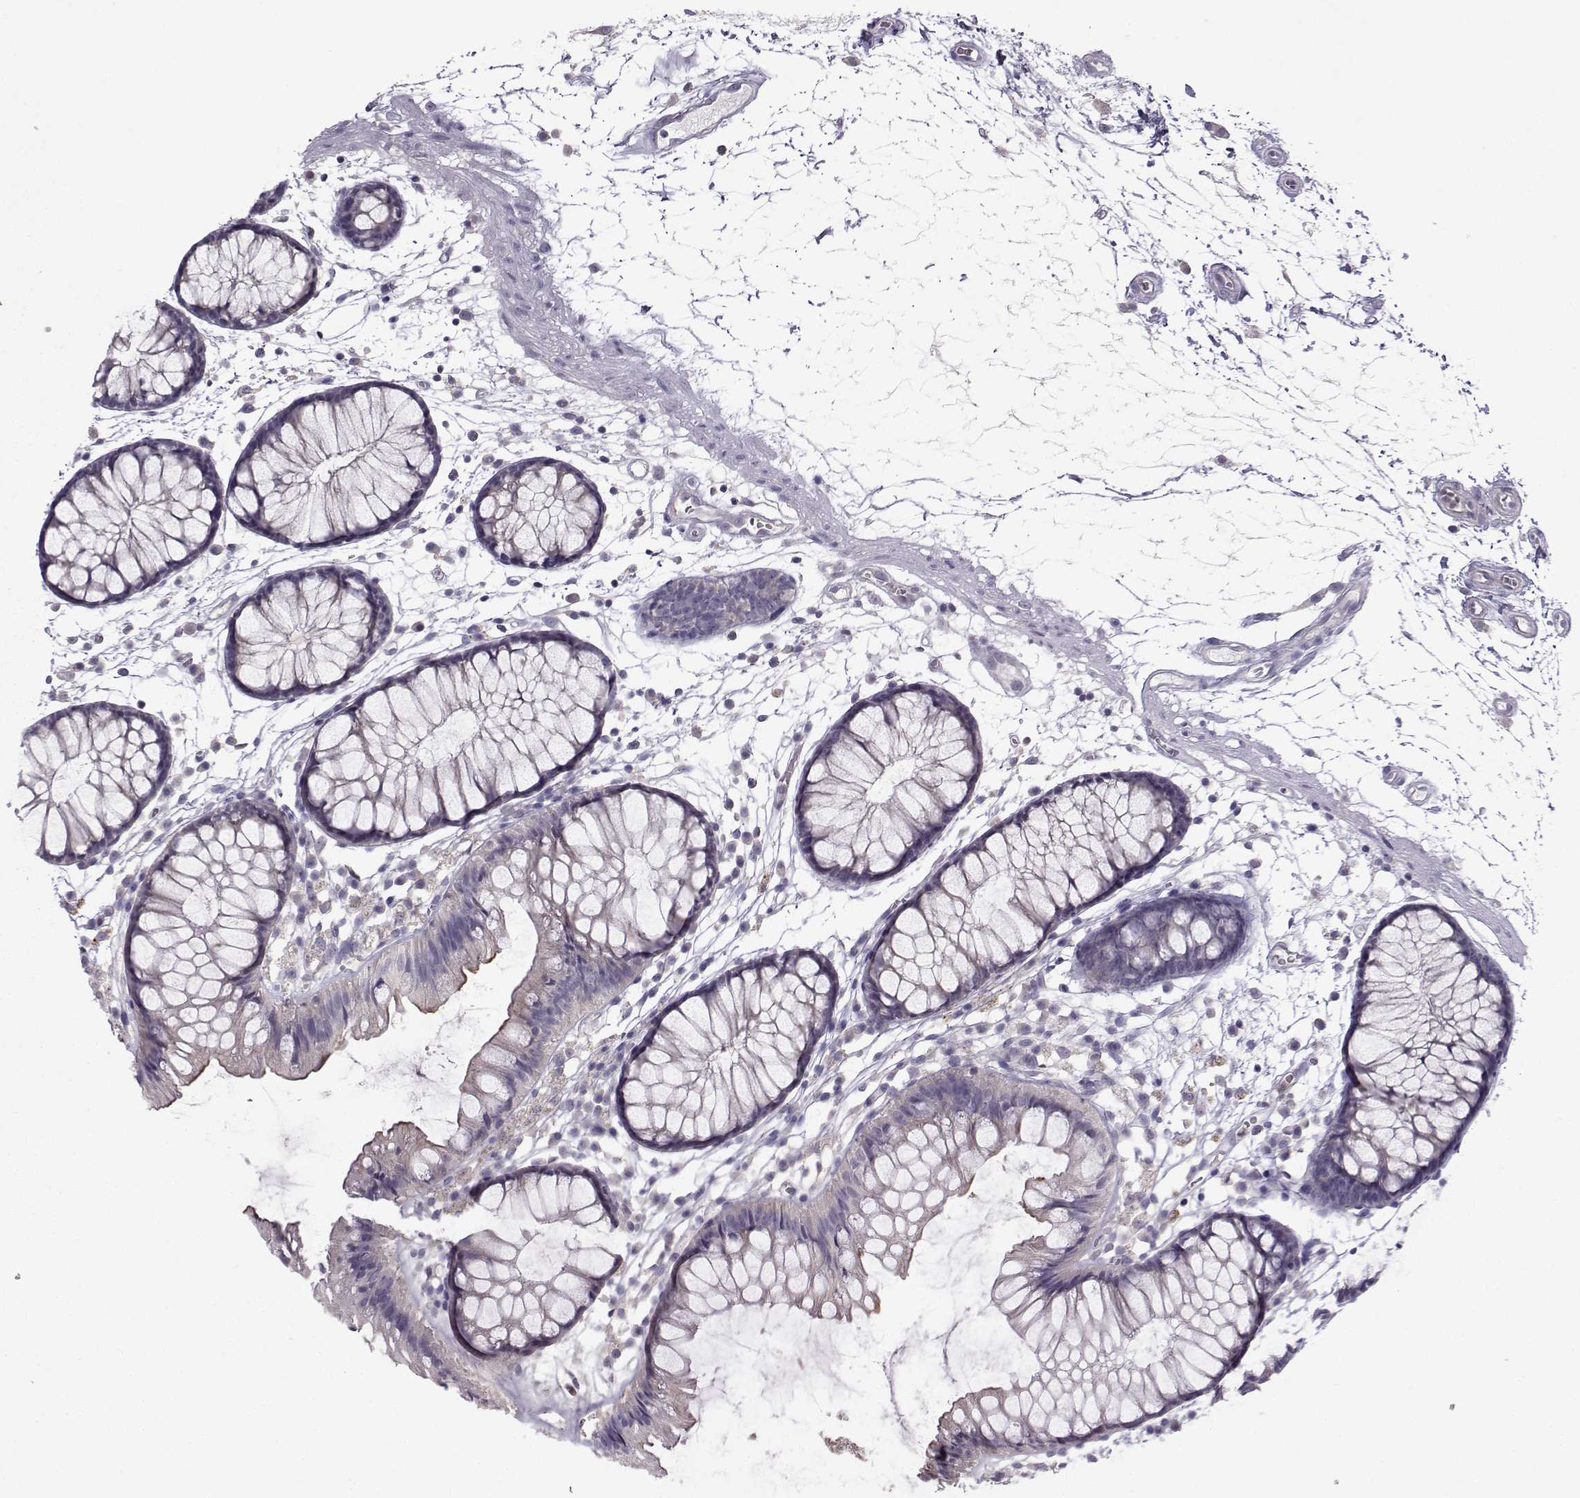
{"staining": {"intensity": "negative", "quantity": "none", "location": "none"}, "tissue": "colon", "cell_type": "Endothelial cells", "image_type": "normal", "snomed": [{"axis": "morphology", "description": "Normal tissue, NOS"}, {"axis": "morphology", "description": "Adenocarcinoma, NOS"}, {"axis": "topography", "description": "Colon"}], "caption": "DAB (3,3'-diaminobenzidine) immunohistochemical staining of benign human colon reveals no significant positivity in endothelial cells.", "gene": "FCAMR", "patient": {"sex": "male", "age": 65}}